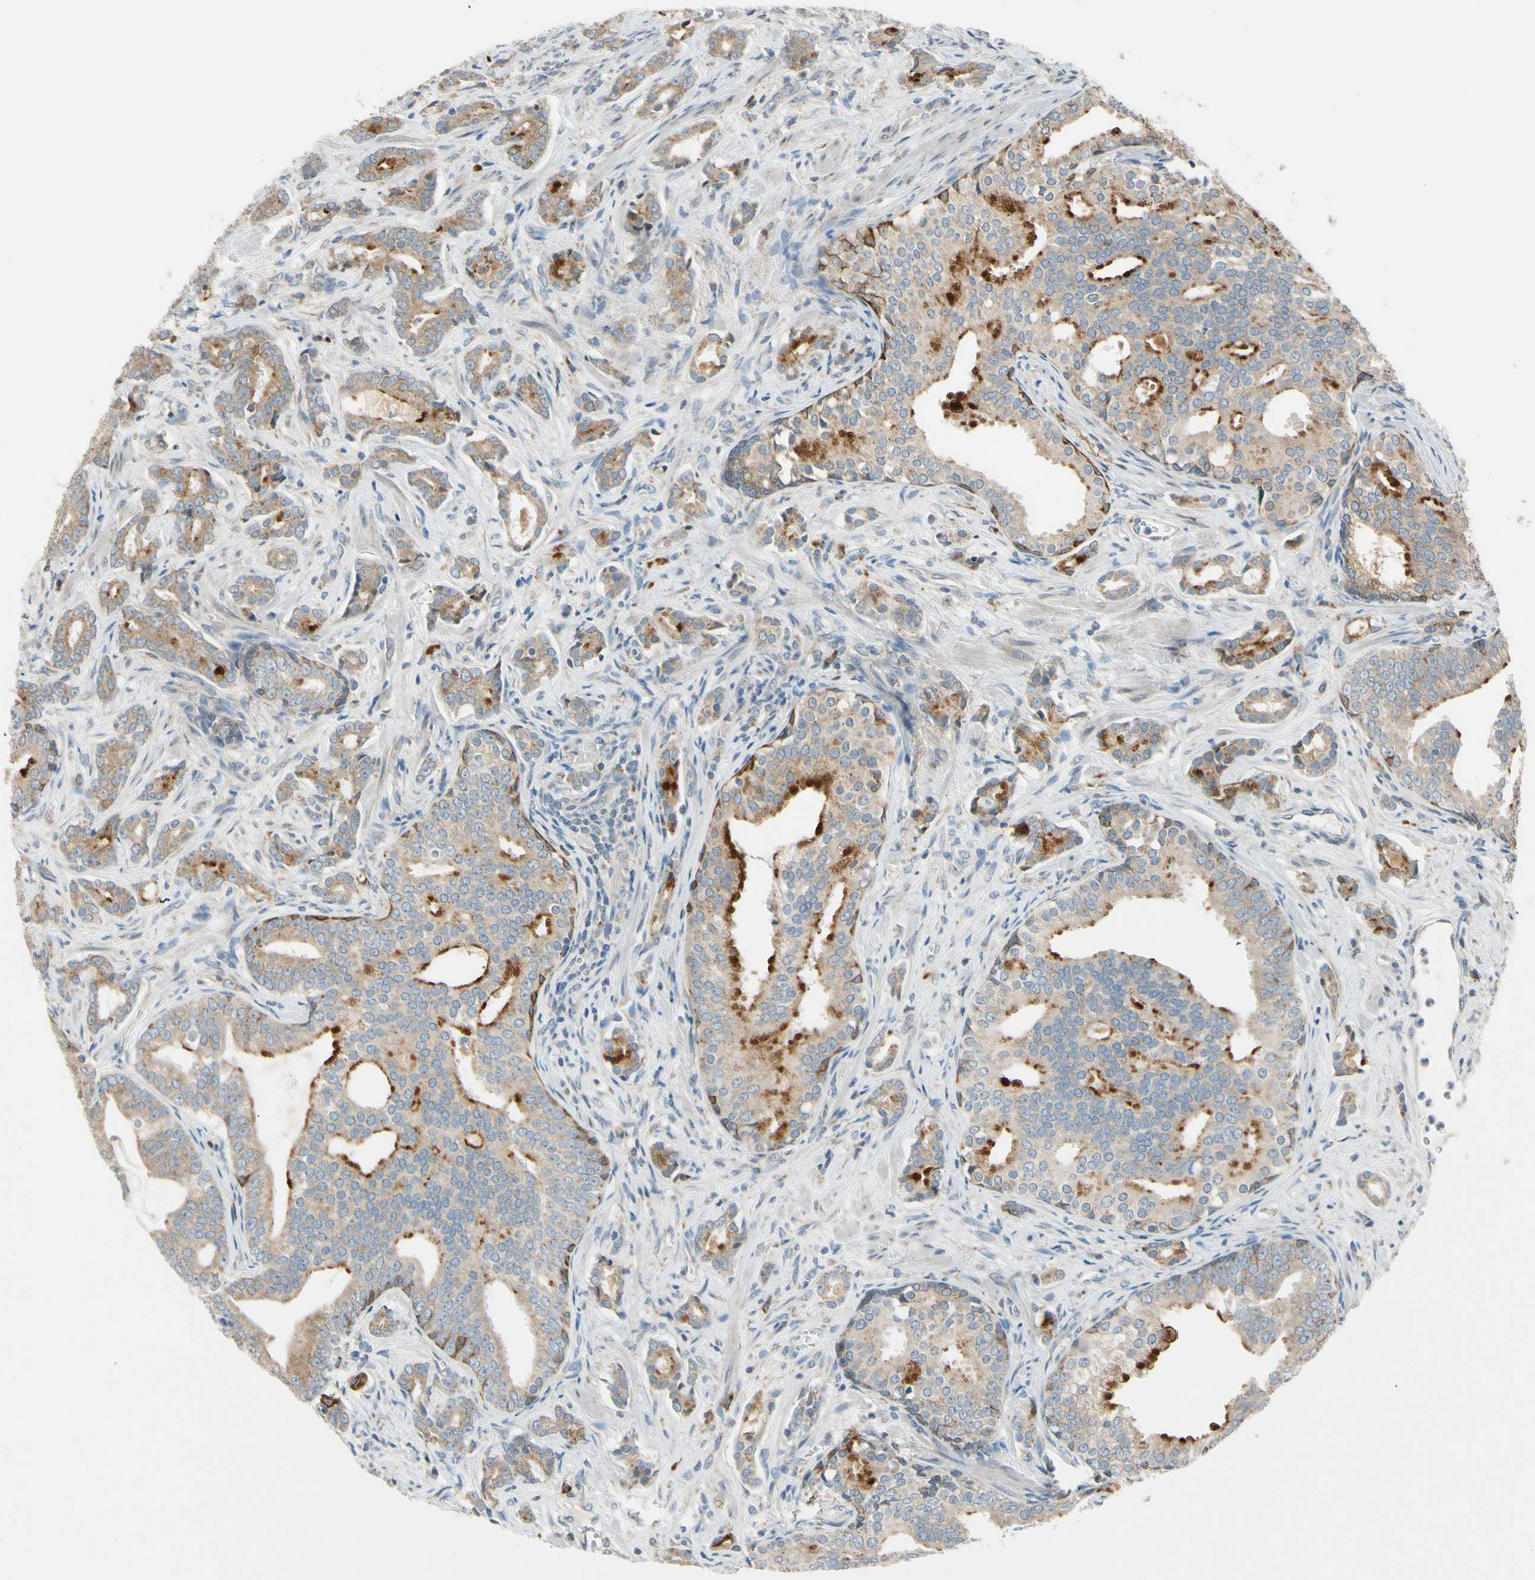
{"staining": {"intensity": "moderate", "quantity": "25%-75%", "location": "cytoplasmic/membranous"}, "tissue": "prostate cancer", "cell_type": "Tumor cells", "image_type": "cancer", "snomed": [{"axis": "morphology", "description": "Adenocarcinoma, Low grade"}, {"axis": "topography", "description": "Prostate"}], "caption": "Tumor cells exhibit moderate cytoplasmic/membranous expression in about 25%-75% of cells in adenocarcinoma (low-grade) (prostate).", "gene": "RPN2", "patient": {"sex": "male", "age": 58}}